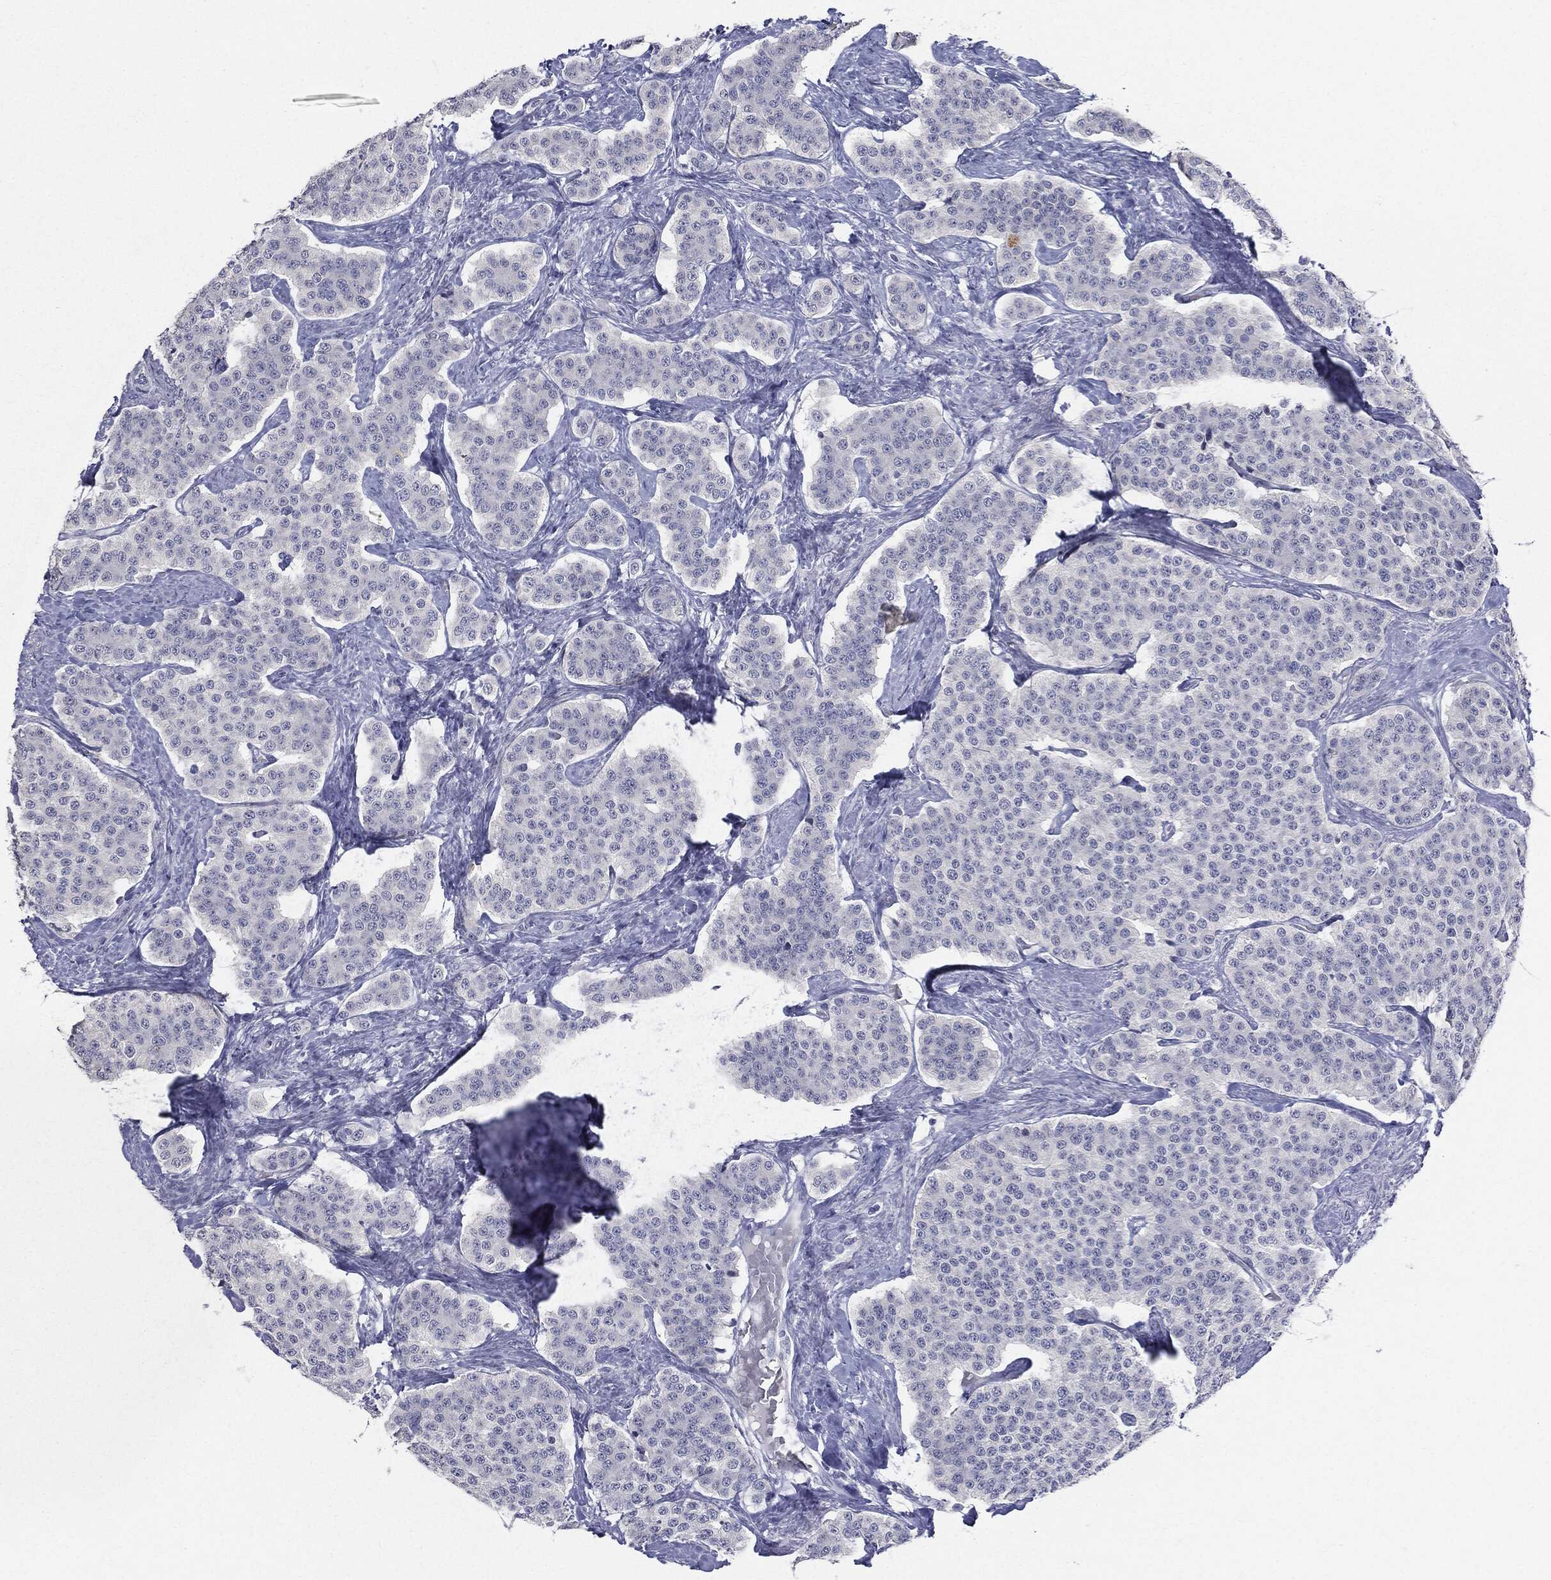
{"staining": {"intensity": "negative", "quantity": "none", "location": "none"}, "tissue": "carcinoid", "cell_type": "Tumor cells", "image_type": "cancer", "snomed": [{"axis": "morphology", "description": "Carcinoid, malignant, NOS"}, {"axis": "topography", "description": "Small intestine"}], "caption": "Tumor cells show no significant expression in carcinoid.", "gene": "CGB1", "patient": {"sex": "female", "age": 58}}